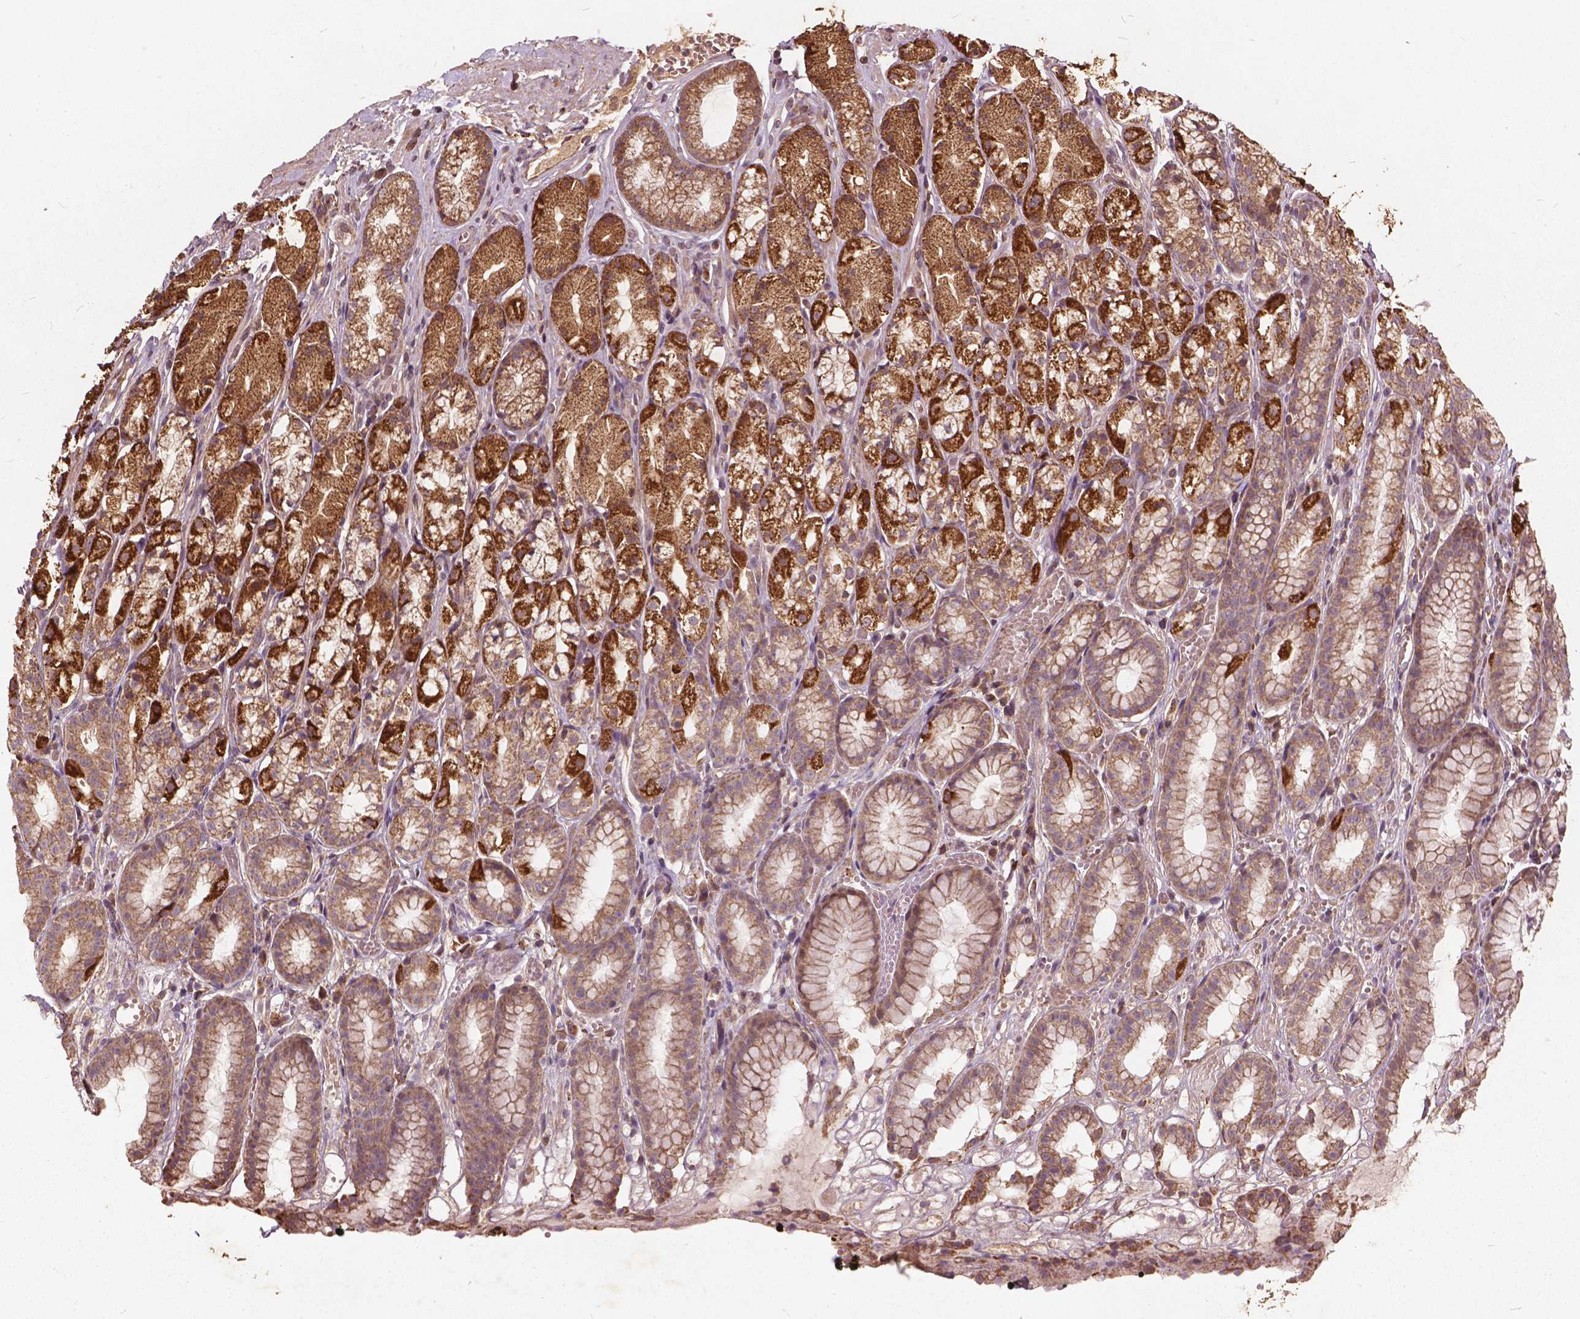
{"staining": {"intensity": "strong", "quantity": "25%-75%", "location": "cytoplasmic/membranous"}, "tissue": "stomach", "cell_type": "Glandular cells", "image_type": "normal", "snomed": [{"axis": "morphology", "description": "Normal tissue, NOS"}, {"axis": "topography", "description": "Stomach"}], "caption": "Protein positivity by IHC exhibits strong cytoplasmic/membranous staining in about 25%-75% of glandular cells in benign stomach.", "gene": "UBXN2A", "patient": {"sex": "male", "age": 70}}